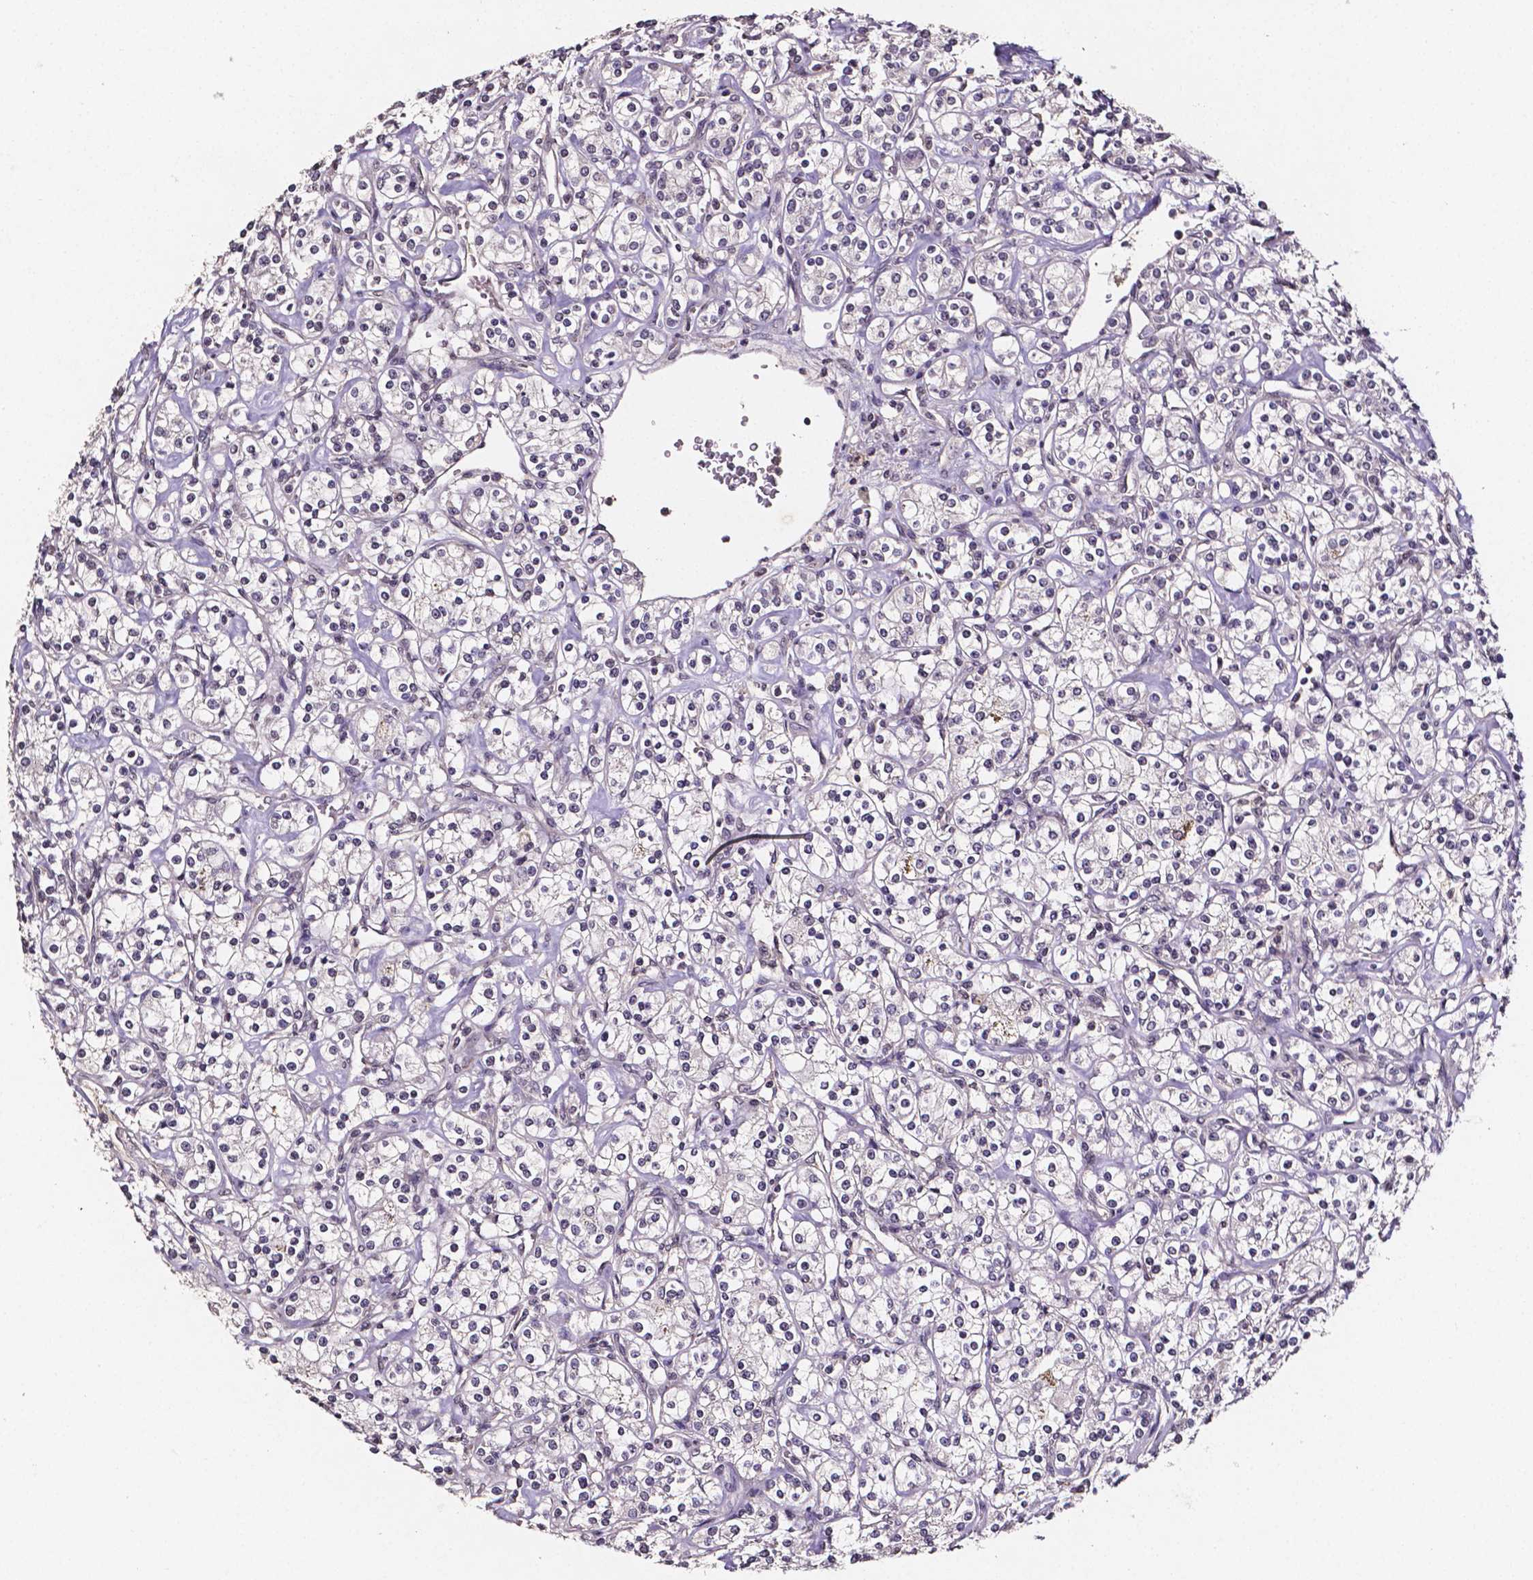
{"staining": {"intensity": "negative", "quantity": "none", "location": "none"}, "tissue": "renal cancer", "cell_type": "Tumor cells", "image_type": "cancer", "snomed": [{"axis": "morphology", "description": "Adenocarcinoma, NOS"}, {"axis": "topography", "description": "Kidney"}], "caption": "This is a image of IHC staining of renal cancer, which shows no staining in tumor cells.", "gene": "NRGN", "patient": {"sex": "male", "age": 77}}